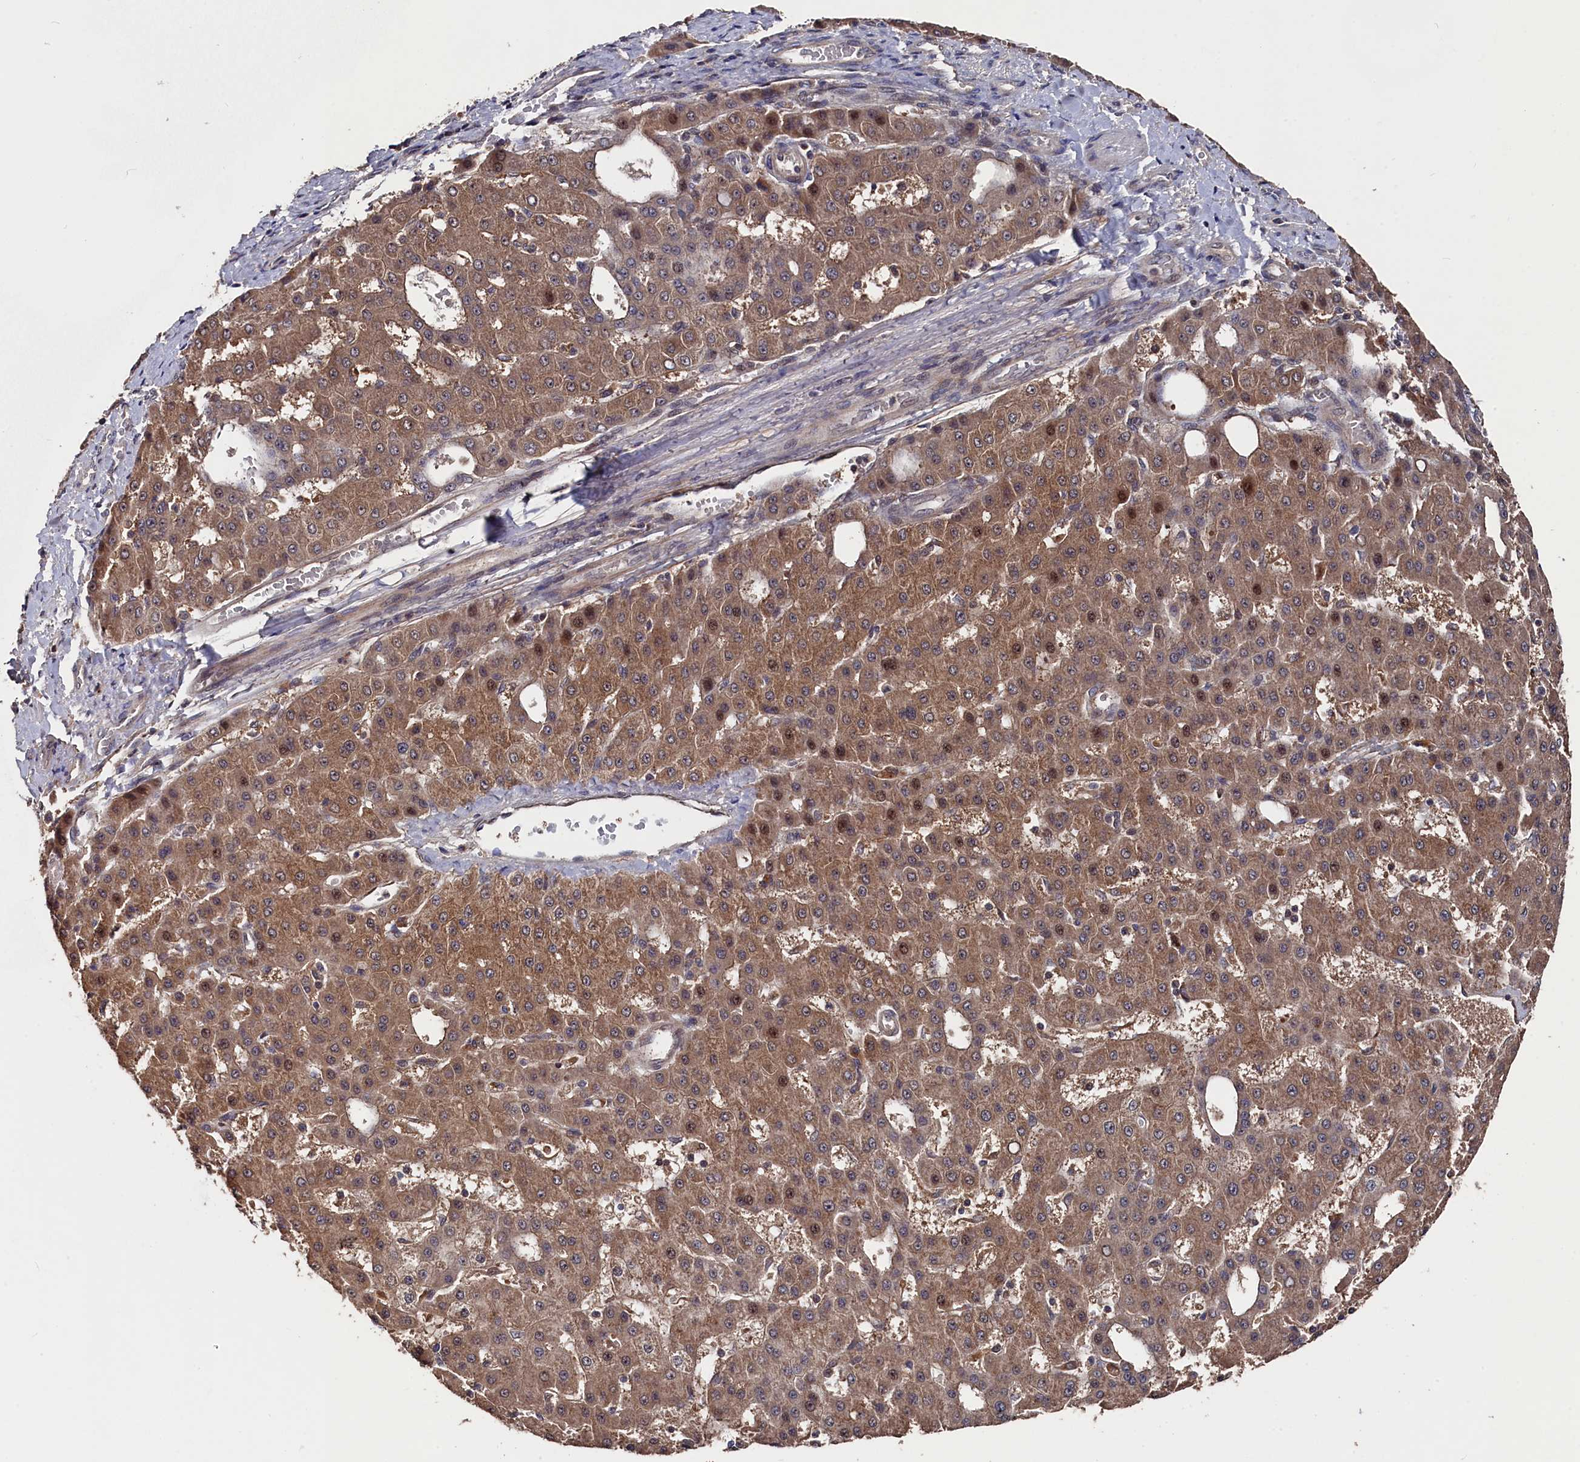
{"staining": {"intensity": "moderate", "quantity": ">75%", "location": "cytoplasmic/membranous,nuclear"}, "tissue": "liver cancer", "cell_type": "Tumor cells", "image_type": "cancer", "snomed": [{"axis": "morphology", "description": "Carcinoma, Hepatocellular, NOS"}, {"axis": "topography", "description": "Liver"}], "caption": "Liver cancer tissue demonstrates moderate cytoplasmic/membranous and nuclear staining in about >75% of tumor cells (brown staining indicates protein expression, while blue staining denotes nuclei).", "gene": "TMC5", "patient": {"sex": "male", "age": 47}}